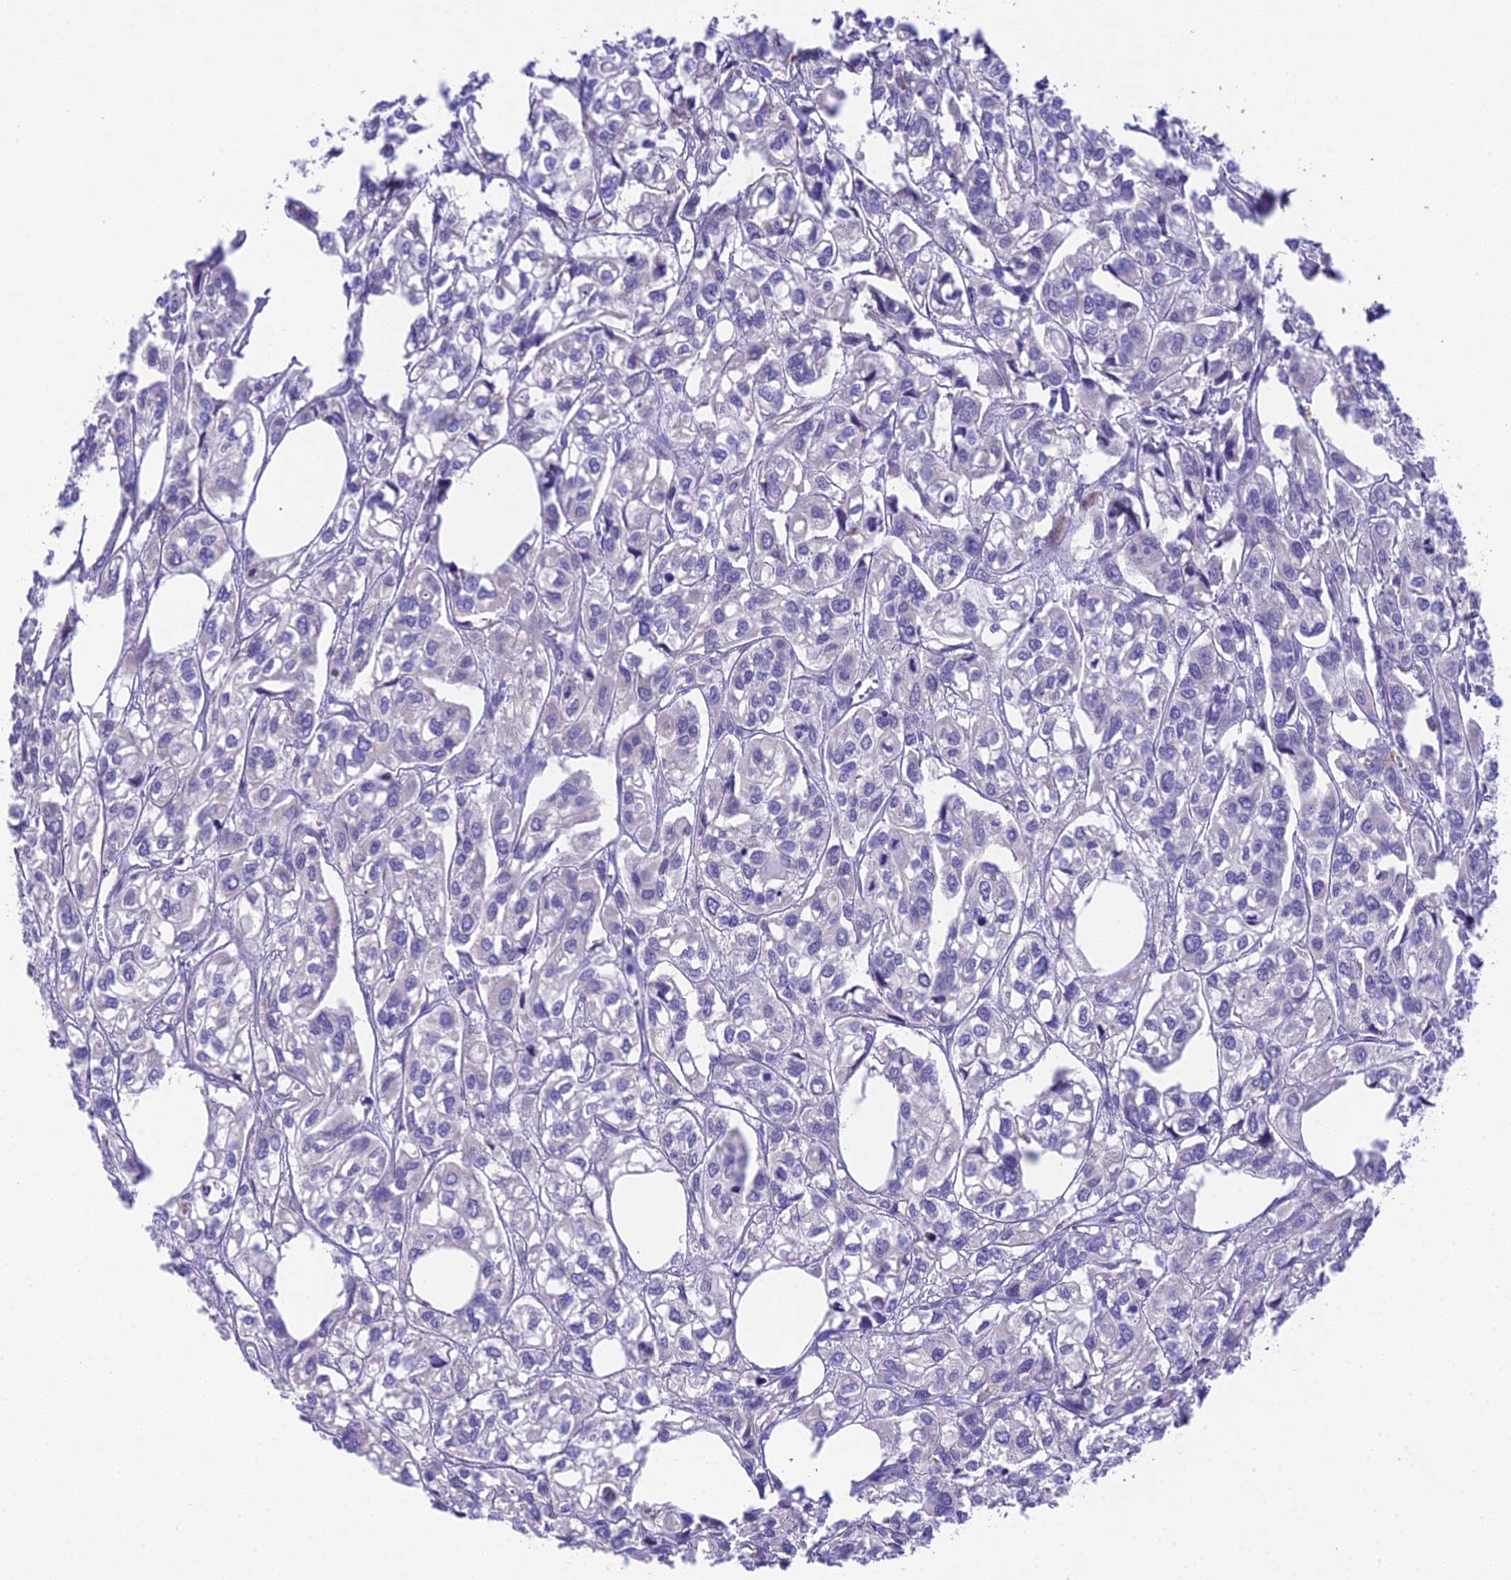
{"staining": {"intensity": "negative", "quantity": "none", "location": "none"}, "tissue": "urothelial cancer", "cell_type": "Tumor cells", "image_type": "cancer", "snomed": [{"axis": "morphology", "description": "Urothelial carcinoma, High grade"}, {"axis": "topography", "description": "Urinary bladder"}], "caption": "Human urothelial carcinoma (high-grade) stained for a protein using immunohistochemistry displays no staining in tumor cells.", "gene": "KIAA0408", "patient": {"sex": "male", "age": 67}}